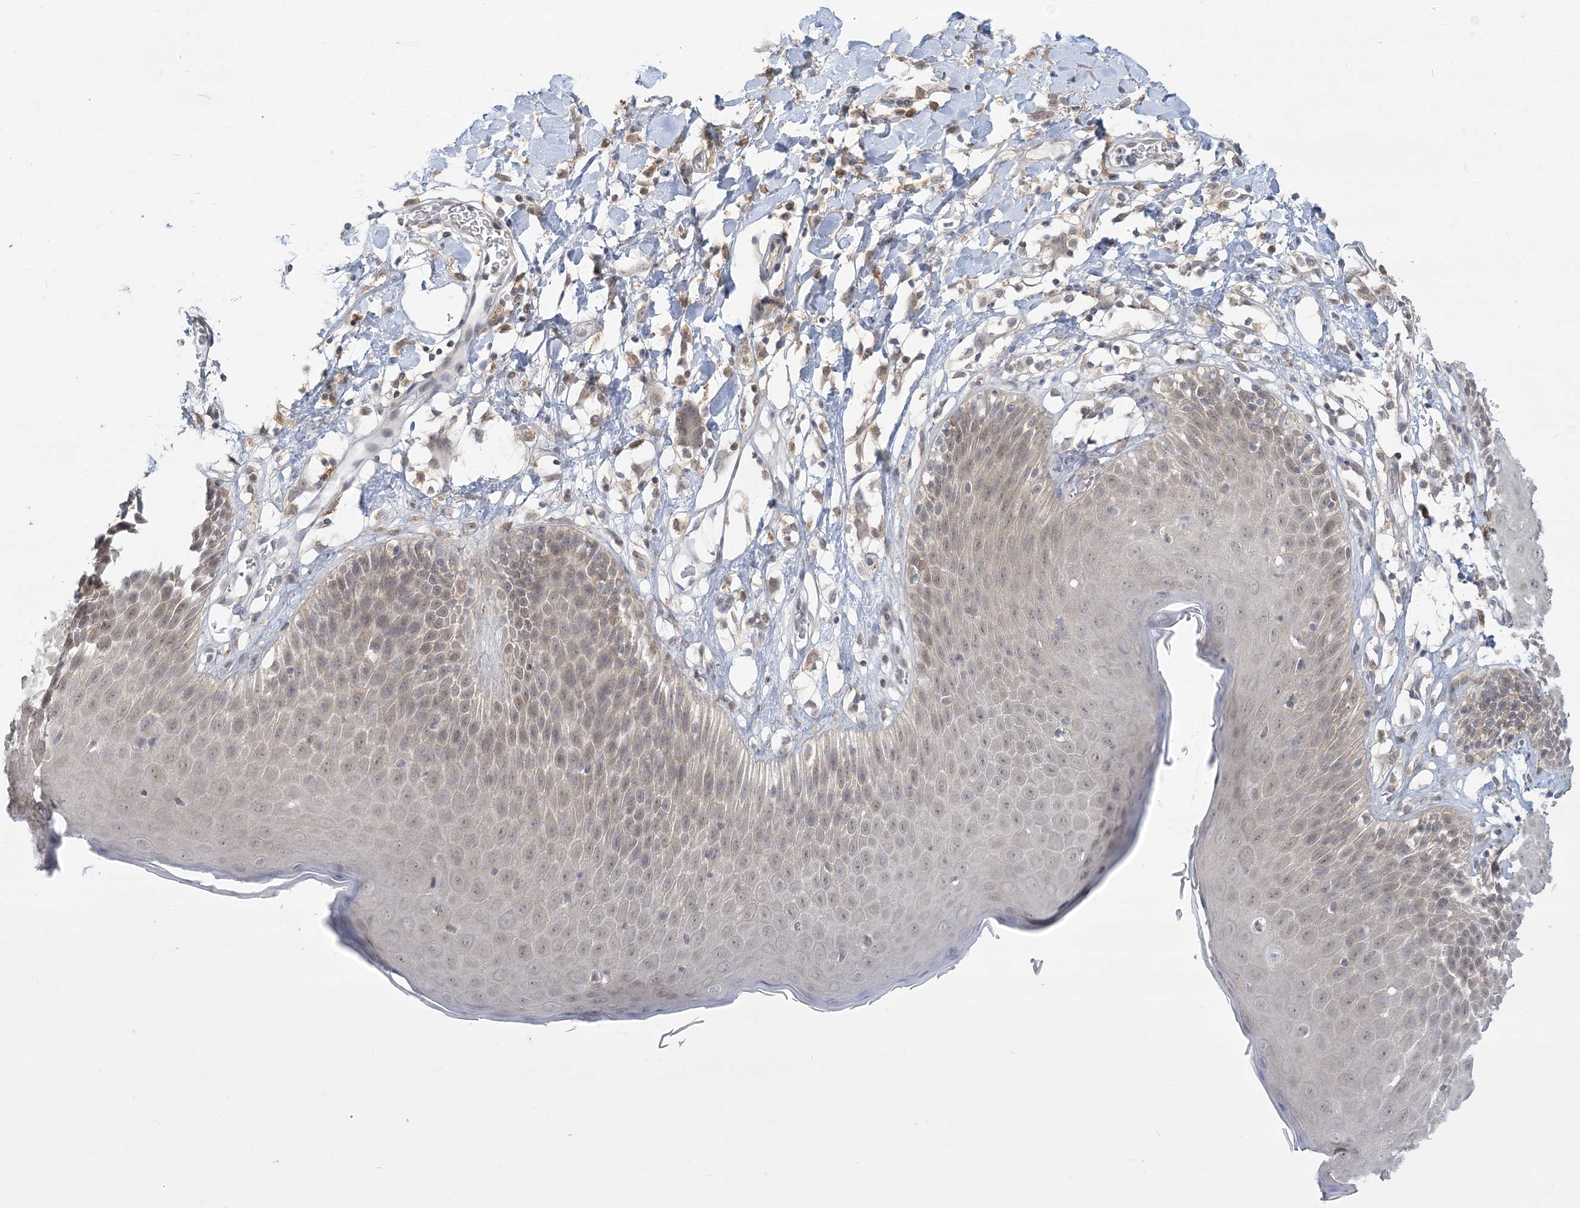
{"staining": {"intensity": "weak", "quantity": ">75%", "location": "cytoplasmic/membranous,nuclear"}, "tissue": "skin", "cell_type": "Epidermal cells", "image_type": "normal", "snomed": [{"axis": "morphology", "description": "Normal tissue, NOS"}, {"axis": "topography", "description": "Vulva"}], "caption": "Protein staining of normal skin reveals weak cytoplasmic/membranous,nuclear positivity in approximately >75% of epidermal cells. Ihc stains the protein in brown and the nuclei are stained blue.", "gene": "ANKS1A", "patient": {"sex": "female", "age": 68}}